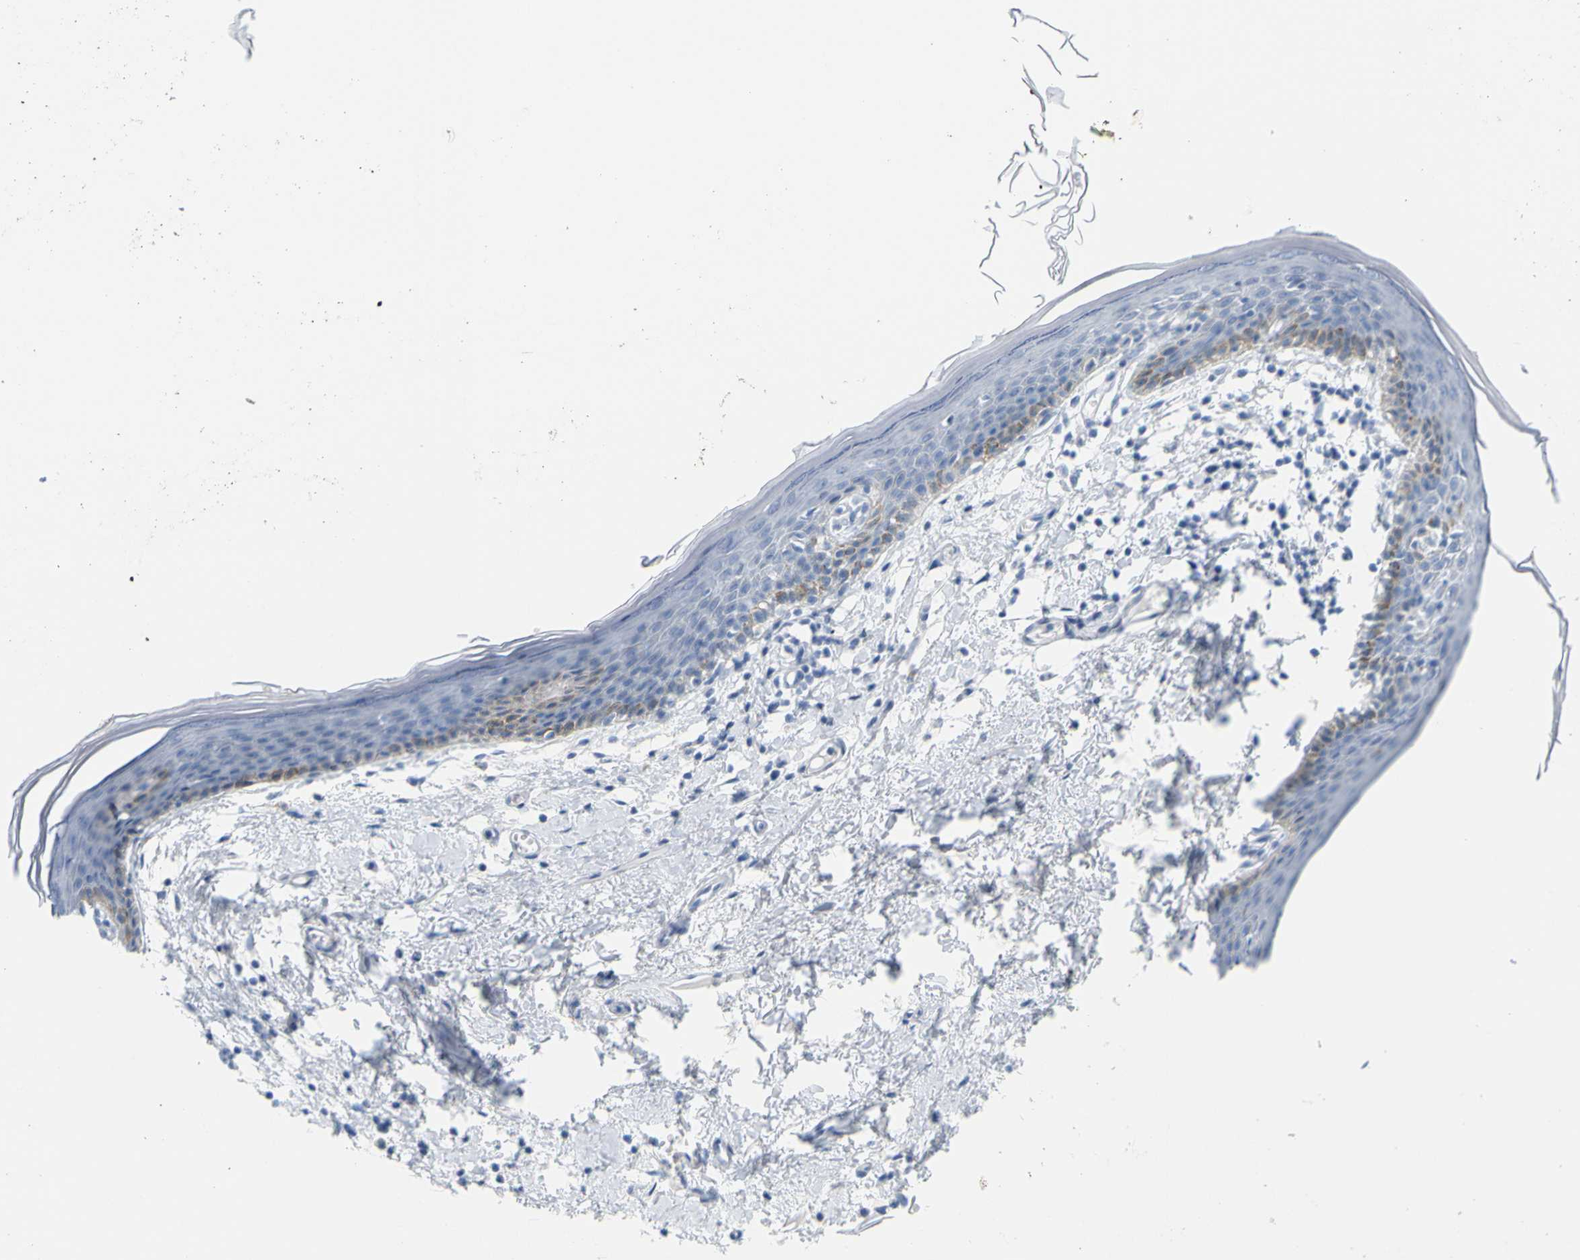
{"staining": {"intensity": "moderate", "quantity": "<25%", "location": "cytoplasmic/membranous"}, "tissue": "skin", "cell_type": "Epidermal cells", "image_type": "normal", "snomed": [{"axis": "morphology", "description": "Normal tissue, NOS"}, {"axis": "topography", "description": "Vulva"}], "caption": "There is low levels of moderate cytoplasmic/membranous positivity in epidermal cells of benign skin, as demonstrated by immunohistochemical staining (brown color).", "gene": "OPN1SW", "patient": {"sex": "female", "age": 54}}